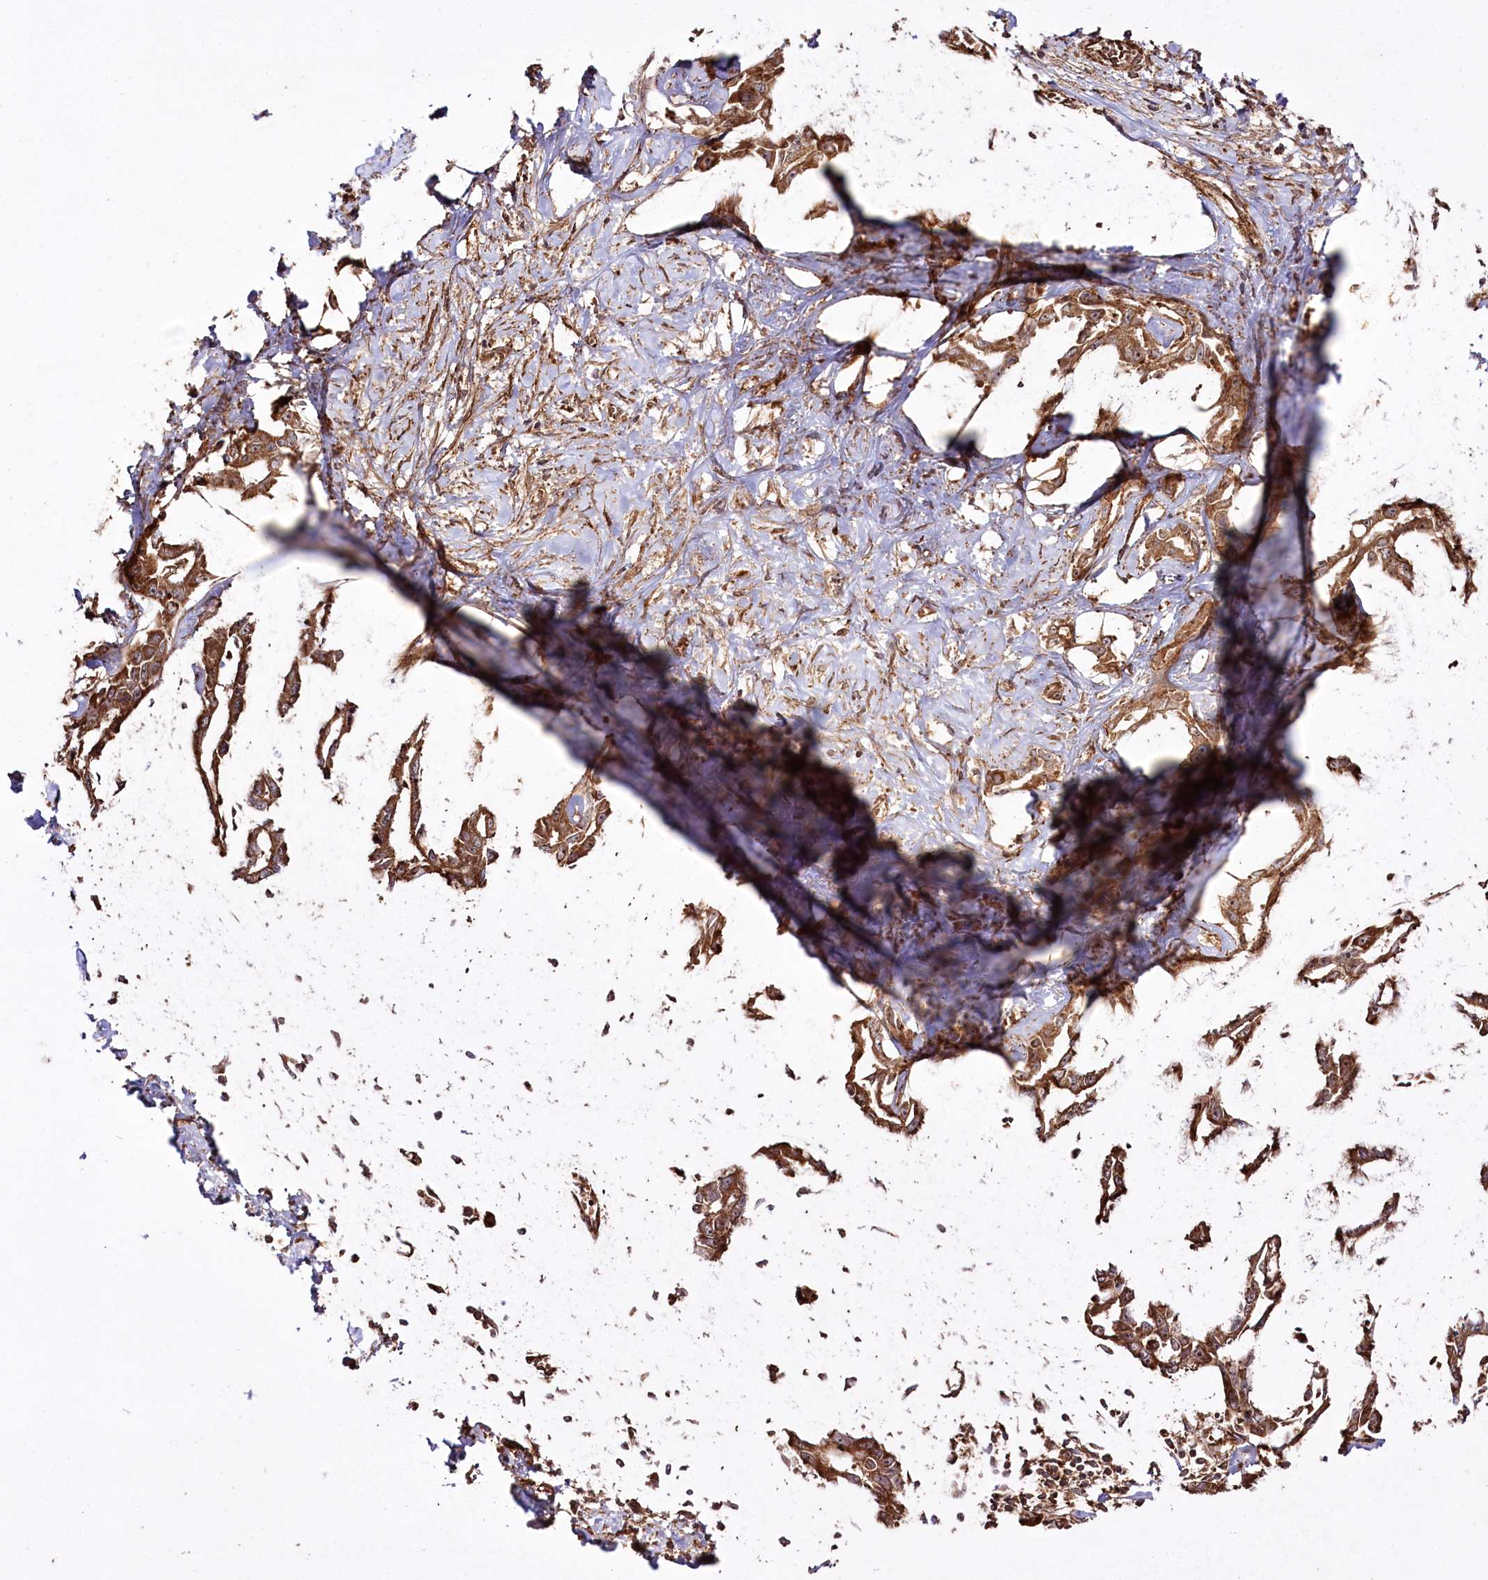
{"staining": {"intensity": "moderate", "quantity": ">75%", "location": "cytoplasmic/membranous"}, "tissue": "liver cancer", "cell_type": "Tumor cells", "image_type": "cancer", "snomed": [{"axis": "morphology", "description": "Cholangiocarcinoma"}, {"axis": "topography", "description": "Liver"}], "caption": "This photomicrograph shows liver cancer (cholangiocarcinoma) stained with immunohistochemistry to label a protein in brown. The cytoplasmic/membranous of tumor cells show moderate positivity for the protein. Nuclei are counter-stained blue.", "gene": "REXO2", "patient": {"sex": "male", "age": 59}}